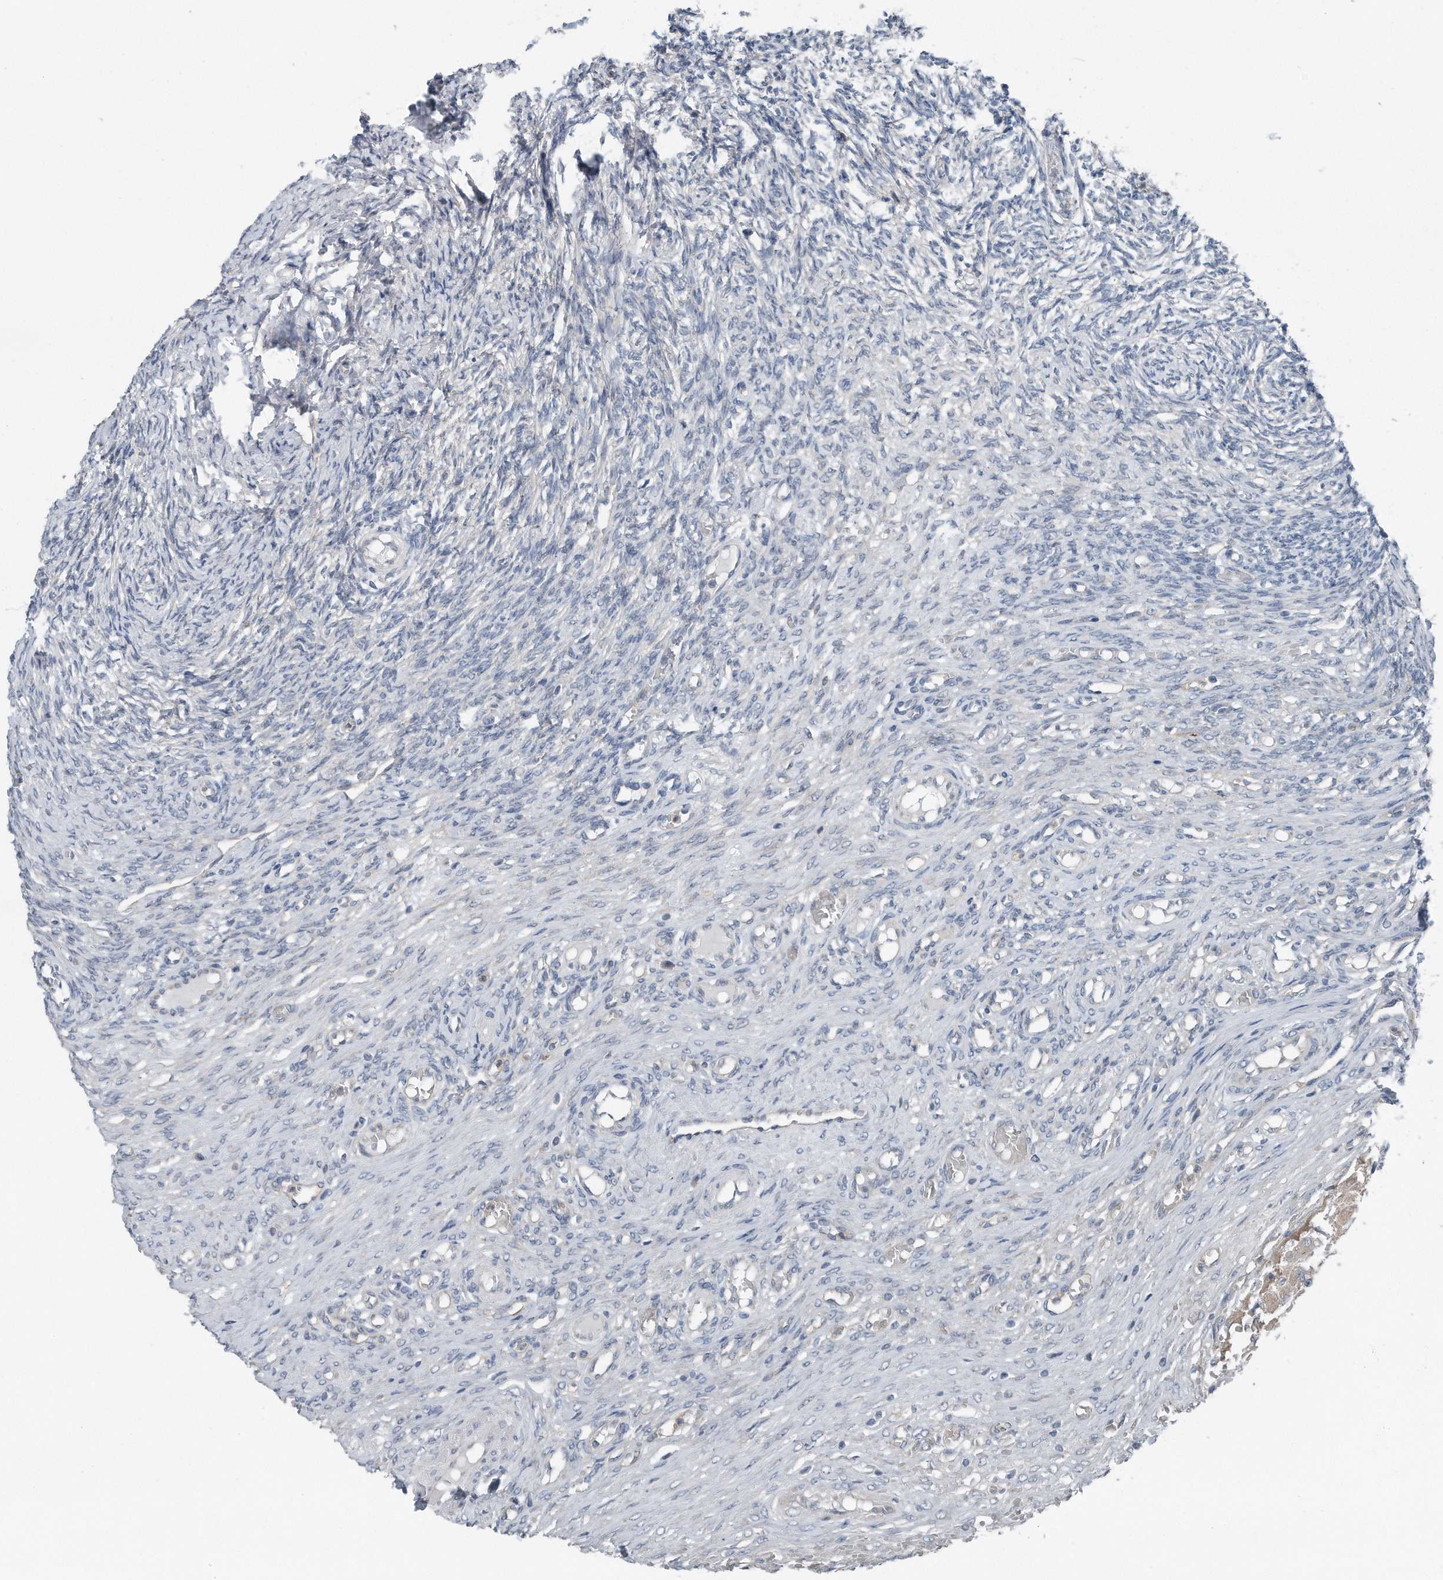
{"staining": {"intensity": "moderate", "quantity": ">75%", "location": "cytoplasmic/membranous"}, "tissue": "ovary", "cell_type": "Follicle cells", "image_type": "normal", "snomed": [{"axis": "morphology", "description": "Adenocarcinoma, NOS"}, {"axis": "topography", "description": "Endometrium"}], "caption": "Moderate cytoplasmic/membranous protein staining is appreciated in about >75% of follicle cells in ovary. (DAB IHC, brown staining for protein, blue staining for nuclei).", "gene": "YRDC", "patient": {"sex": "female", "age": 32}}